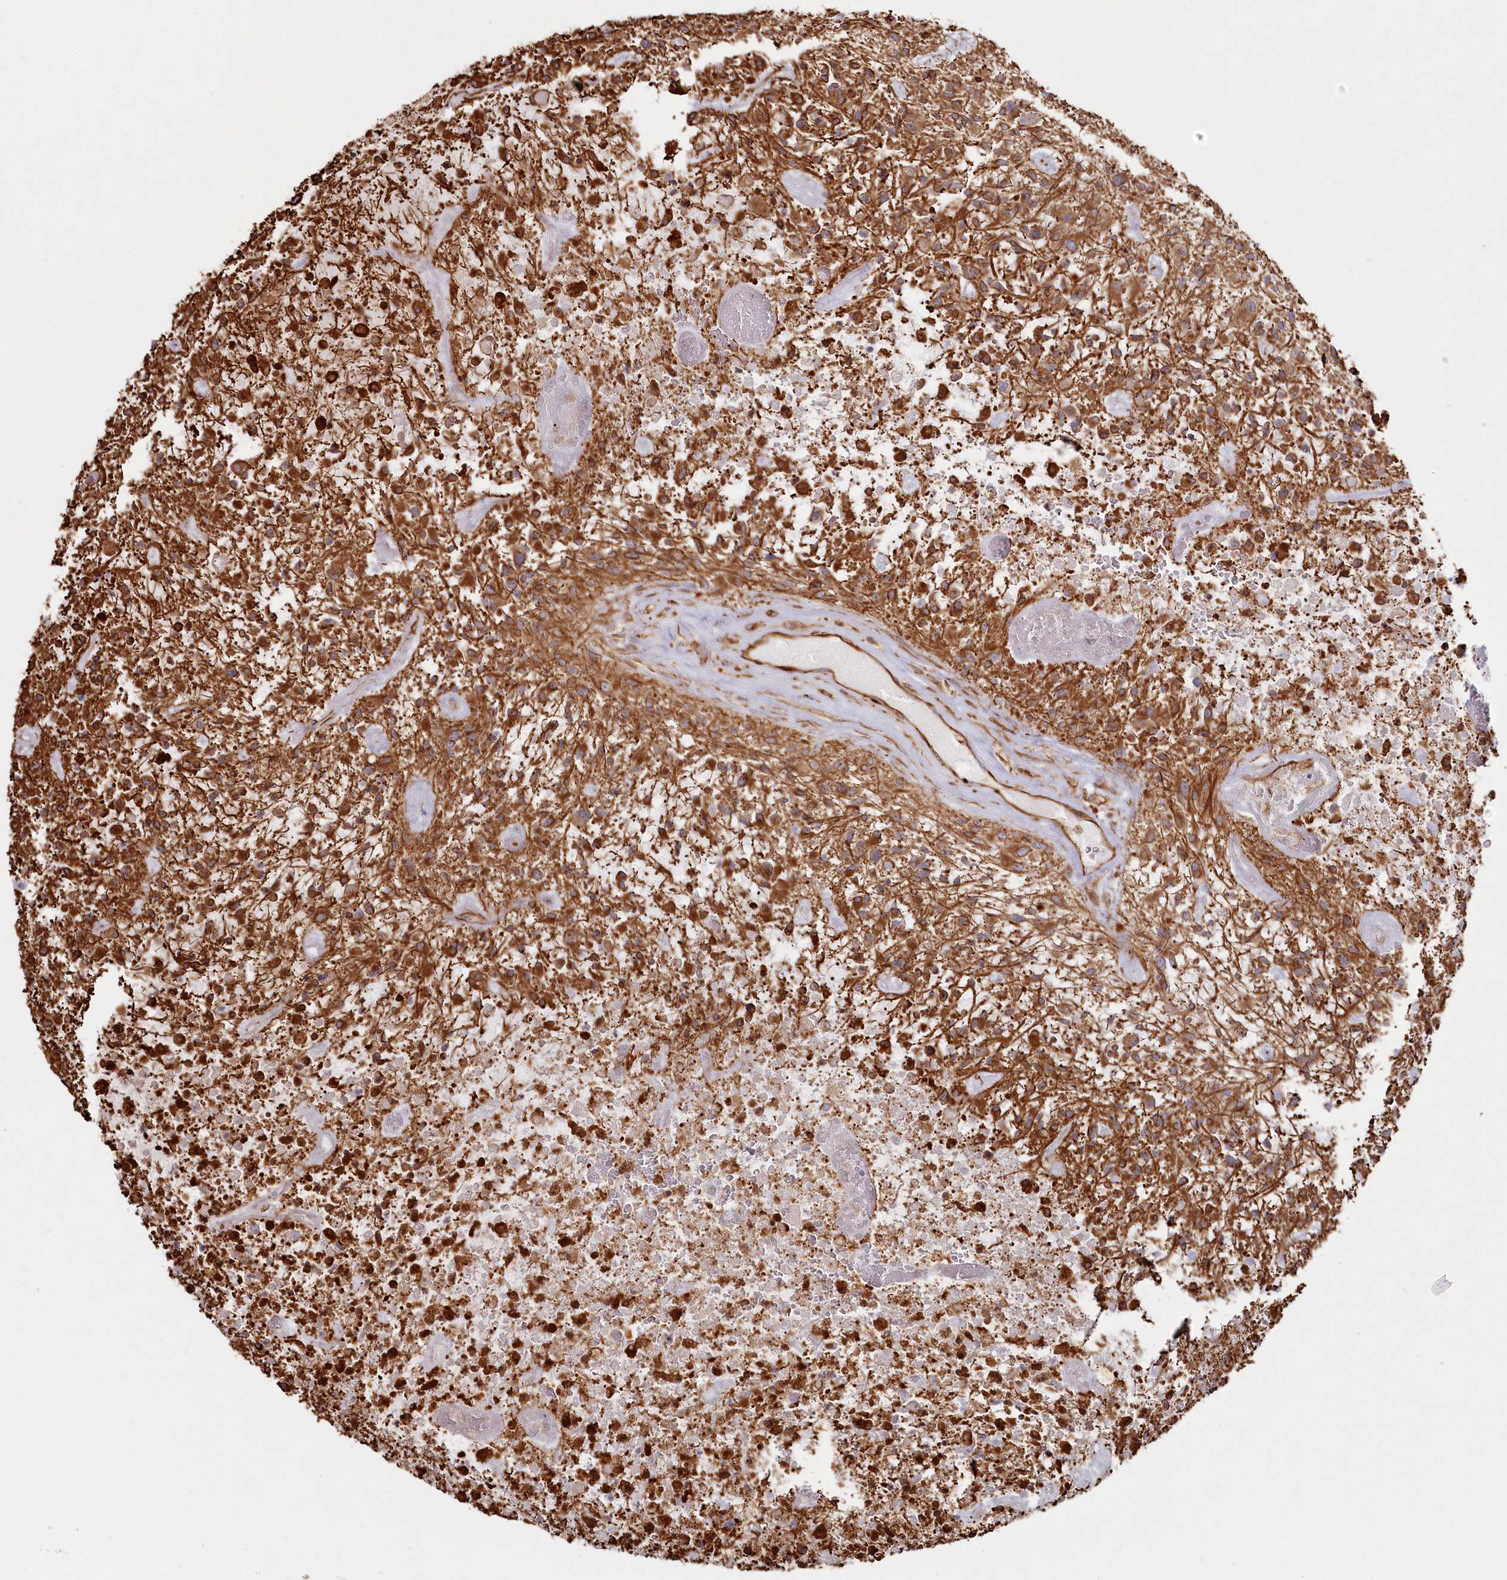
{"staining": {"intensity": "moderate", "quantity": ">75%", "location": "cytoplasmic/membranous"}, "tissue": "glioma", "cell_type": "Tumor cells", "image_type": "cancer", "snomed": [{"axis": "morphology", "description": "Glioma, malignant, High grade"}, {"axis": "topography", "description": "Brain"}], "caption": "About >75% of tumor cells in glioma demonstrate moderate cytoplasmic/membranous protein staining as visualized by brown immunohistochemical staining.", "gene": "TTC1", "patient": {"sex": "male", "age": 47}}